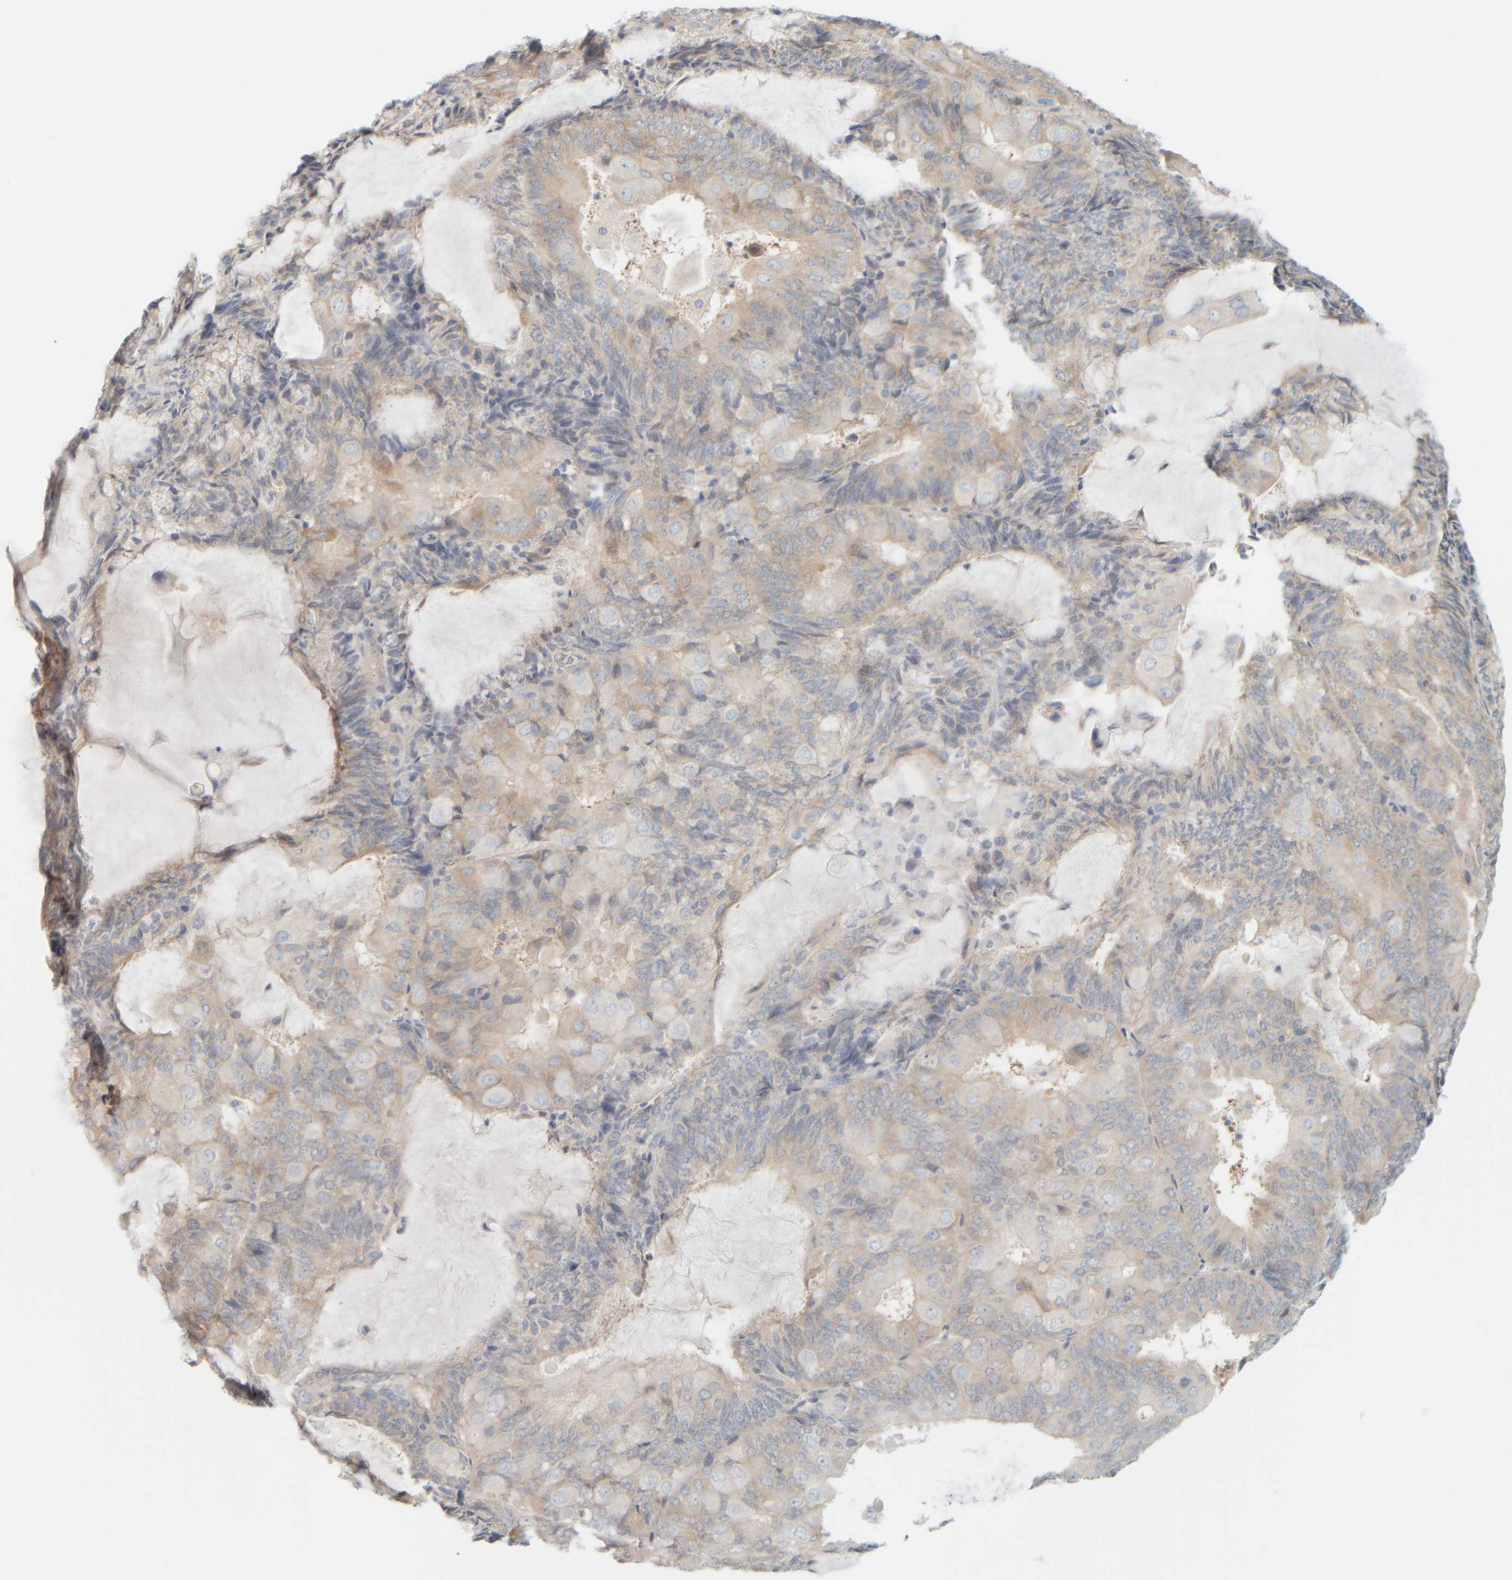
{"staining": {"intensity": "weak", "quantity": ">75%", "location": "cytoplasmic/membranous"}, "tissue": "endometrial cancer", "cell_type": "Tumor cells", "image_type": "cancer", "snomed": [{"axis": "morphology", "description": "Adenocarcinoma, NOS"}, {"axis": "topography", "description": "Endometrium"}], "caption": "Approximately >75% of tumor cells in adenocarcinoma (endometrial) display weak cytoplasmic/membranous protein staining as visualized by brown immunohistochemical staining.", "gene": "PTGES3L-AARSD1", "patient": {"sex": "female", "age": 81}}